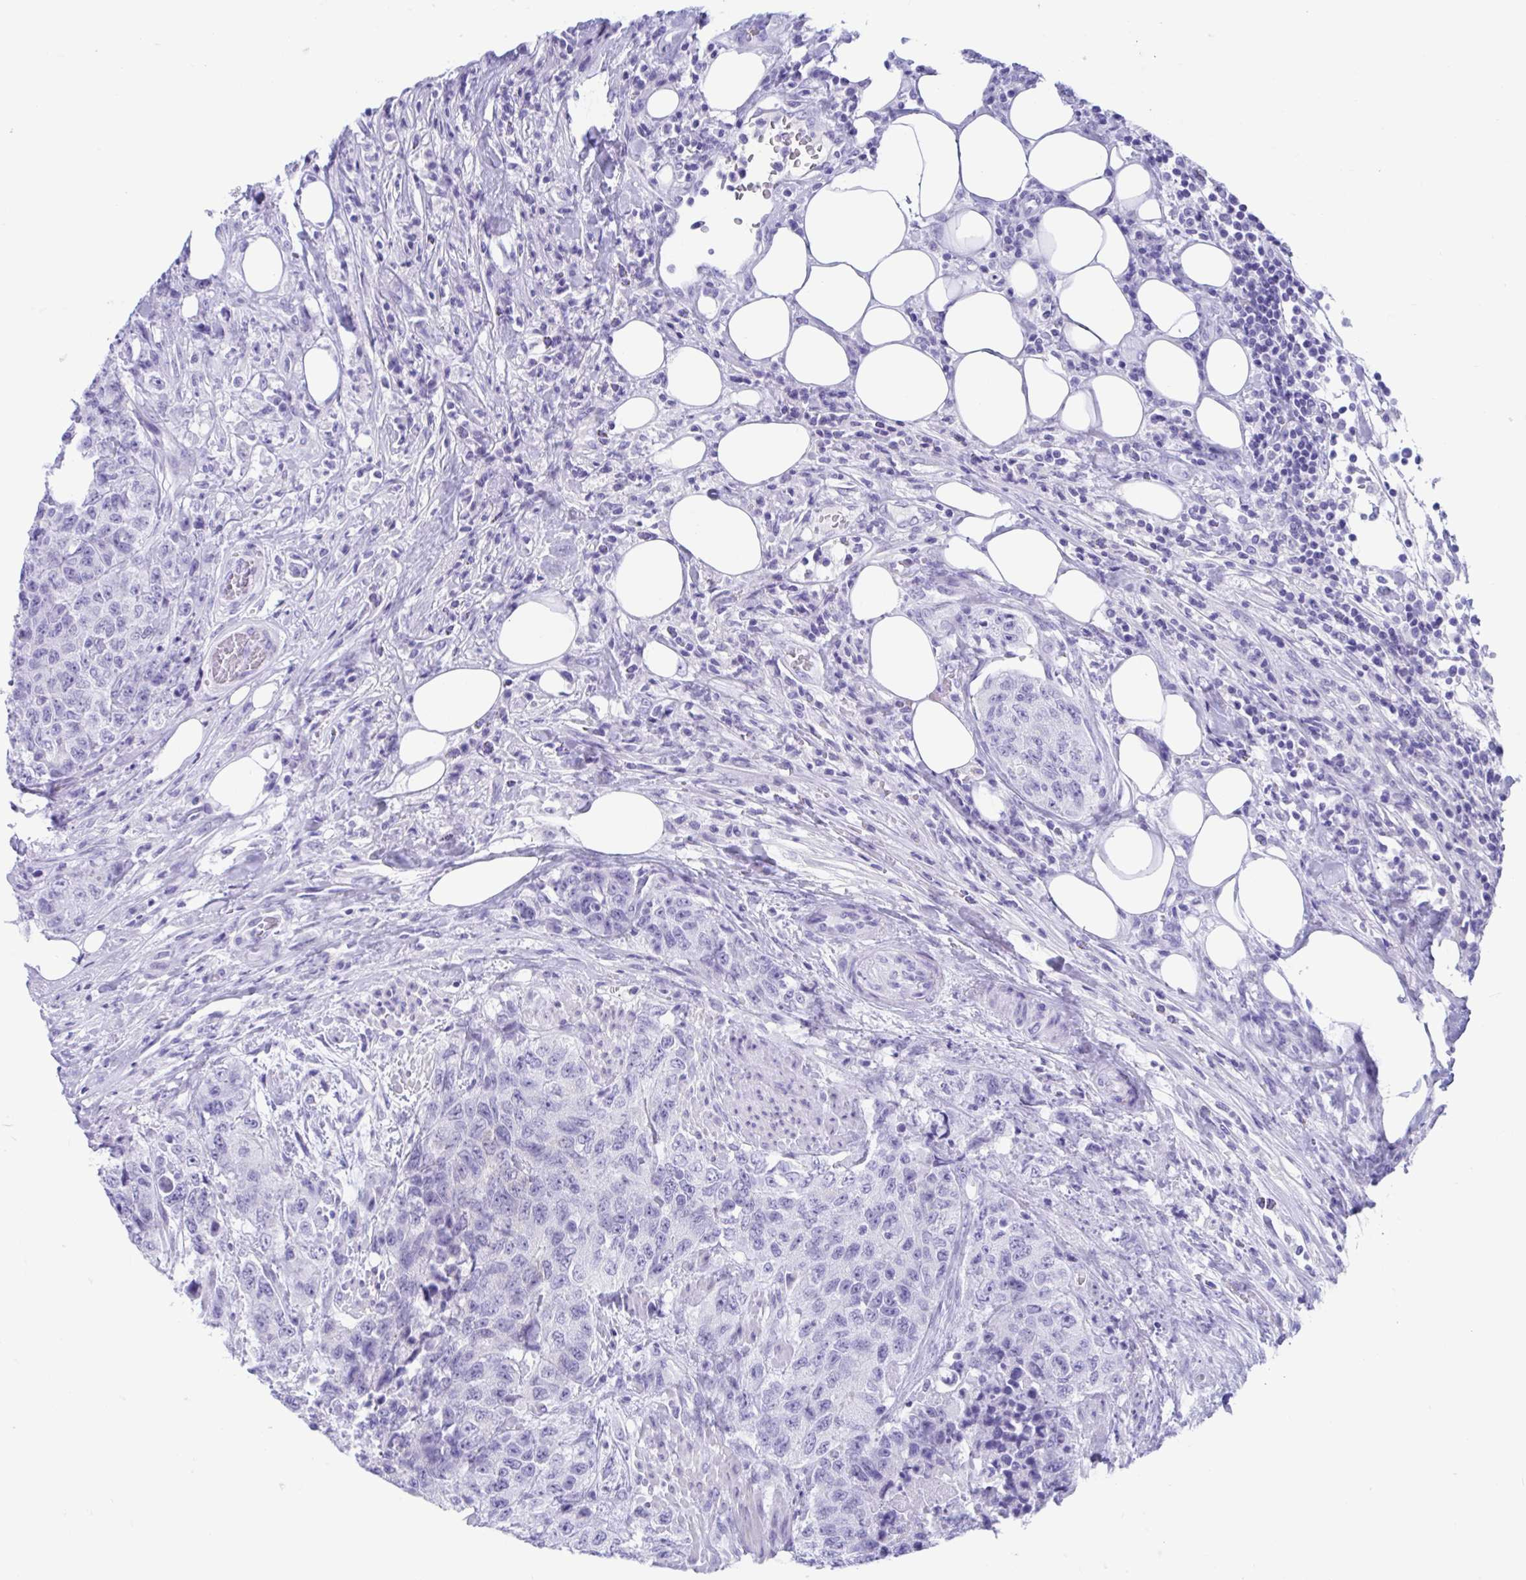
{"staining": {"intensity": "negative", "quantity": "none", "location": "none"}, "tissue": "urothelial cancer", "cell_type": "Tumor cells", "image_type": "cancer", "snomed": [{"axis": "morphology", "description": "Urothelial carcinoma, High grade"}, {"axis": "topography", "description": "Urinary bladder"}], "caption": "IHC image of urothelial cancer stained for a protein (brown), which shows no expression in tumor cells.", "gene": "TMEM35A", "patient": {"sex": "female", "age": 78}}